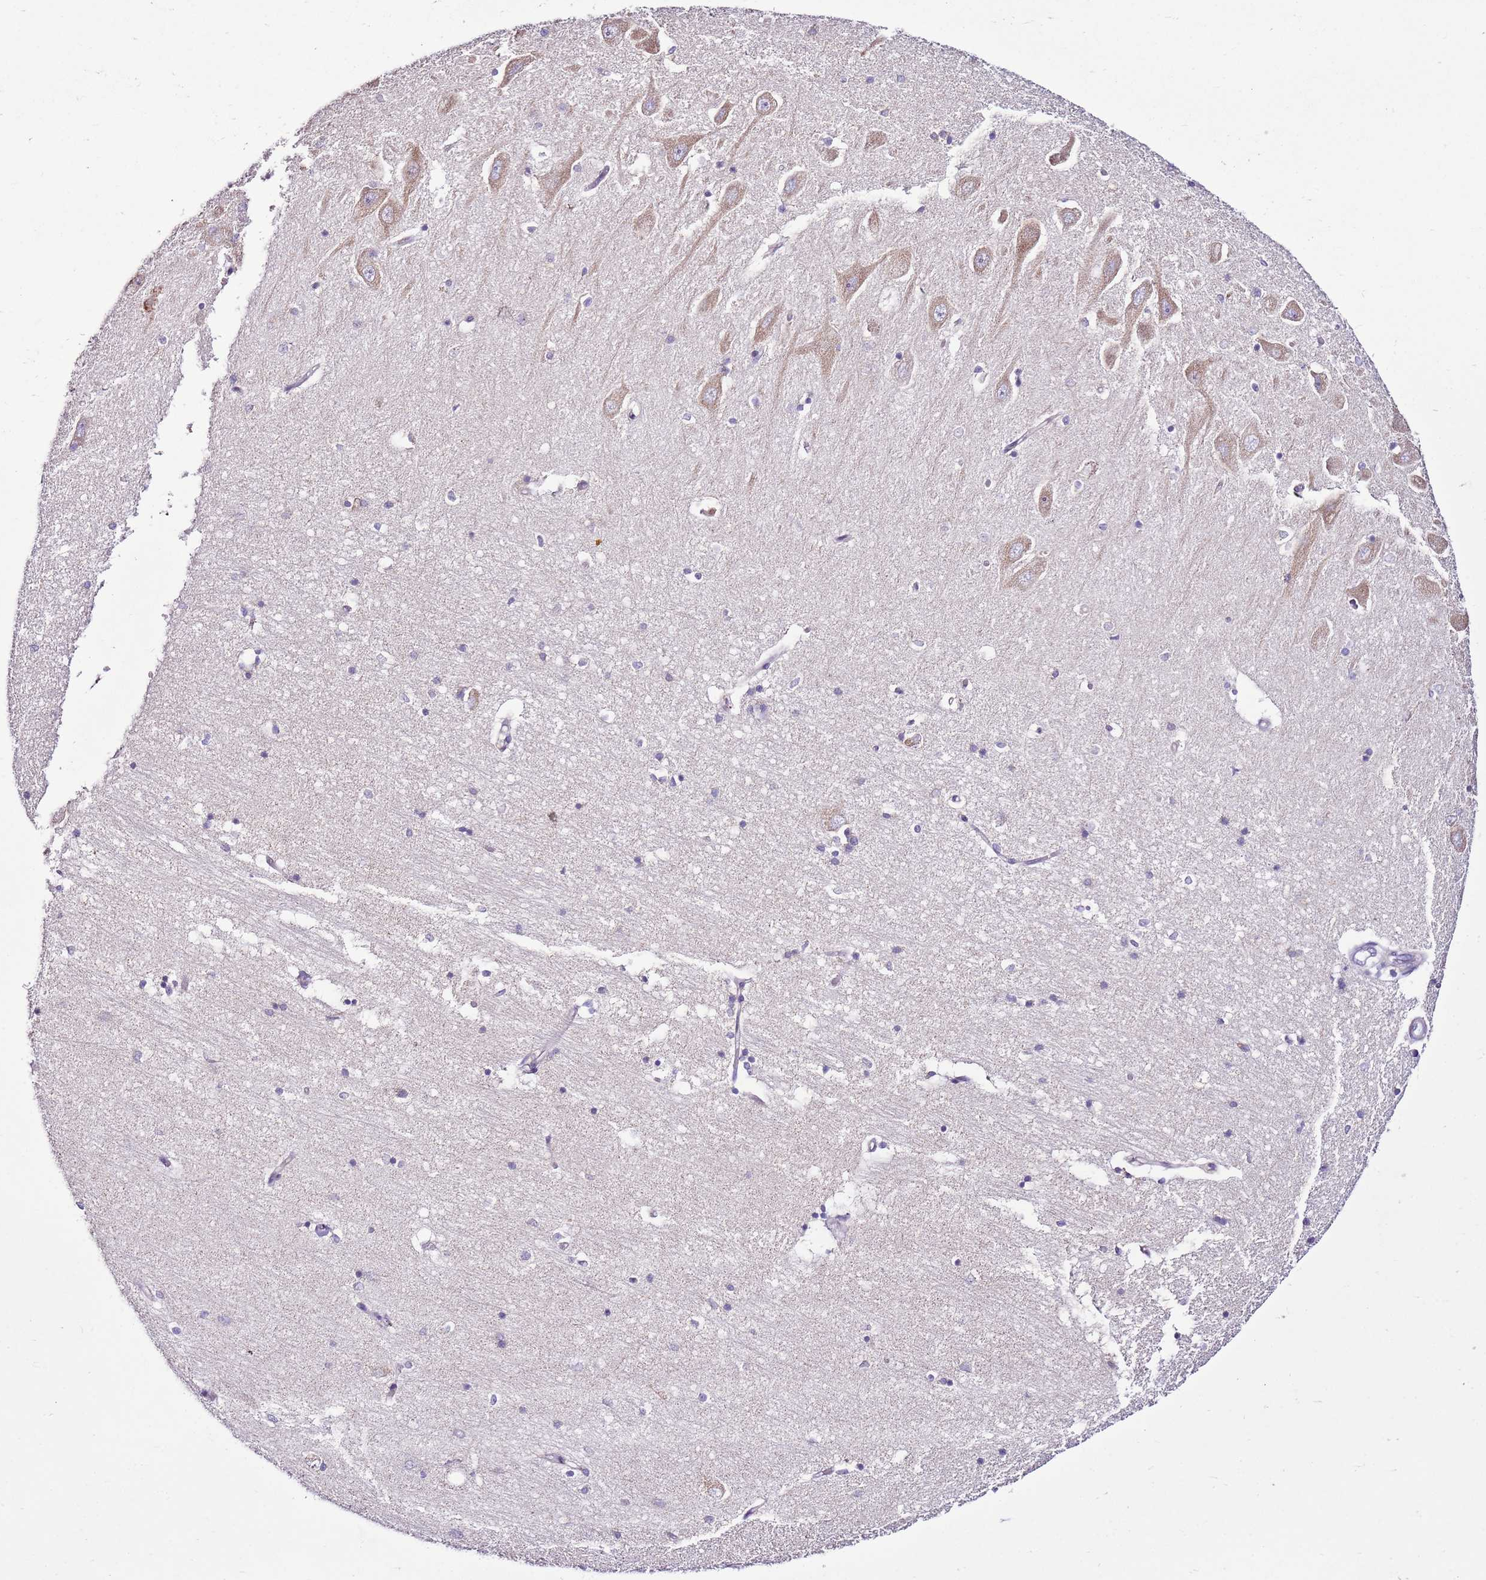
{"staining": {"intensity": "negative", "quantity": "none", "location": "none"}, "tissue": "hippocampus", "cell_type": "Glial cells", "image_type": "normal", "snomed": [{"axis": "morphology", "description": "Normal tissue, NOS"}, {"axis": "topography", "description": "Hippocampus"}], "caption": "IHC image of normal hippocampus: hippocampus stained with DAB shows no significant protein expression in glial cells. The staining was performed using DAB (3,3'-diaminobenzidine) to visualize the protein expression in brown, while the nuclei were stained in blue with hematoxylin (Magnification: 20x).", "gene": "MRPL36", "patient": {"sex": "male", "age": 45}}